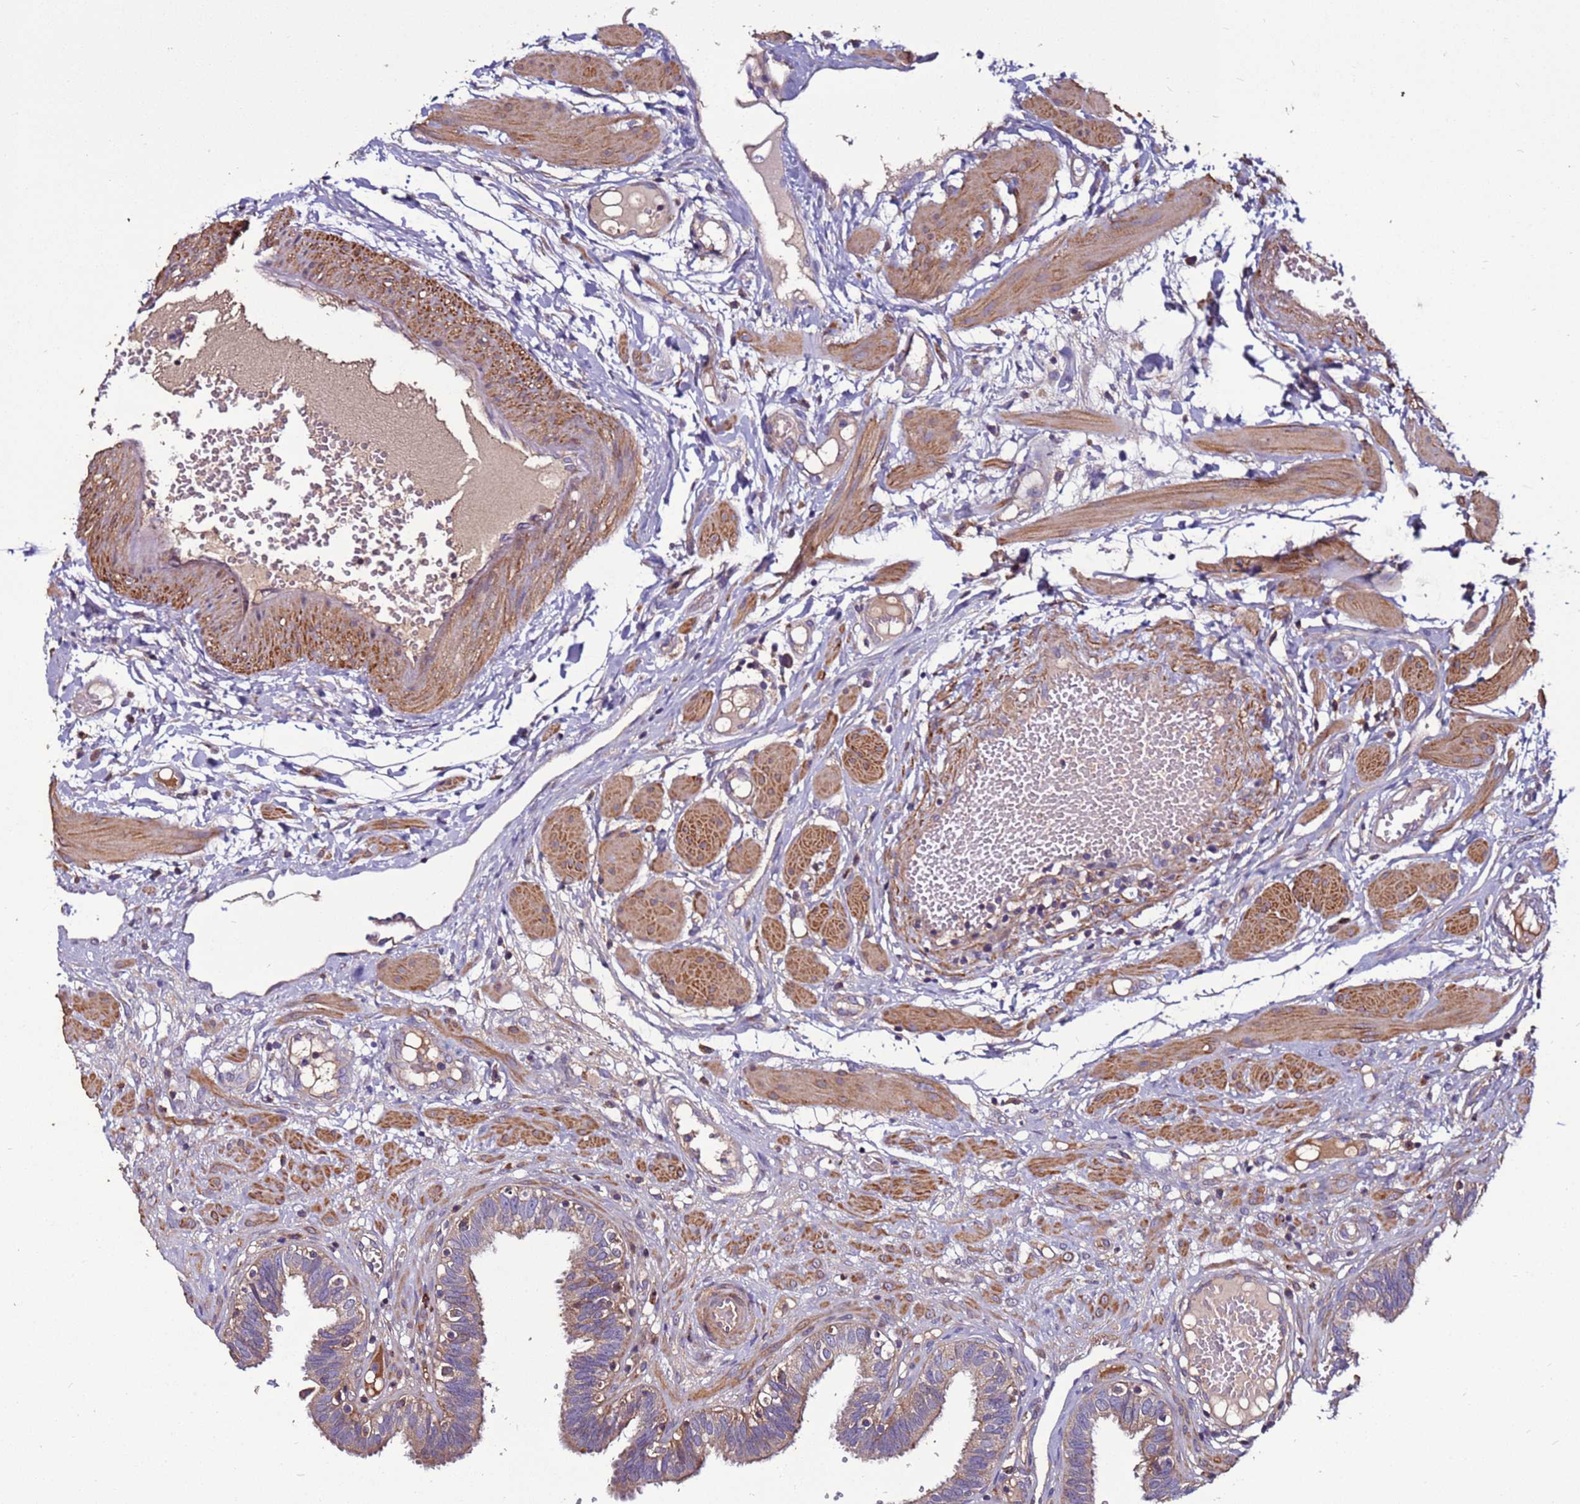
{"staining": {"intensity": "weak", "quantity": "25%-75%", "location": "cytoplasmic/membranous"}, "tissue": "fallopian tube", "cell_type": "Glandular cells", "image_type": "normal", "snomed": [{"axis": "morphology", "description": "Normal tissue, NOS"}, {"axis": "topography", "description": "Fallopian tube"}, {"axis": "topography", "description": "Placenta"}], "caption": "Glandular cells reveal weak cytoplasmic/membranous positivity in approximately 25%-75% of cells in unremarkable fallopian tube.", "gene": "CEP55", "patient": {"sex": "female", "age": 32}}